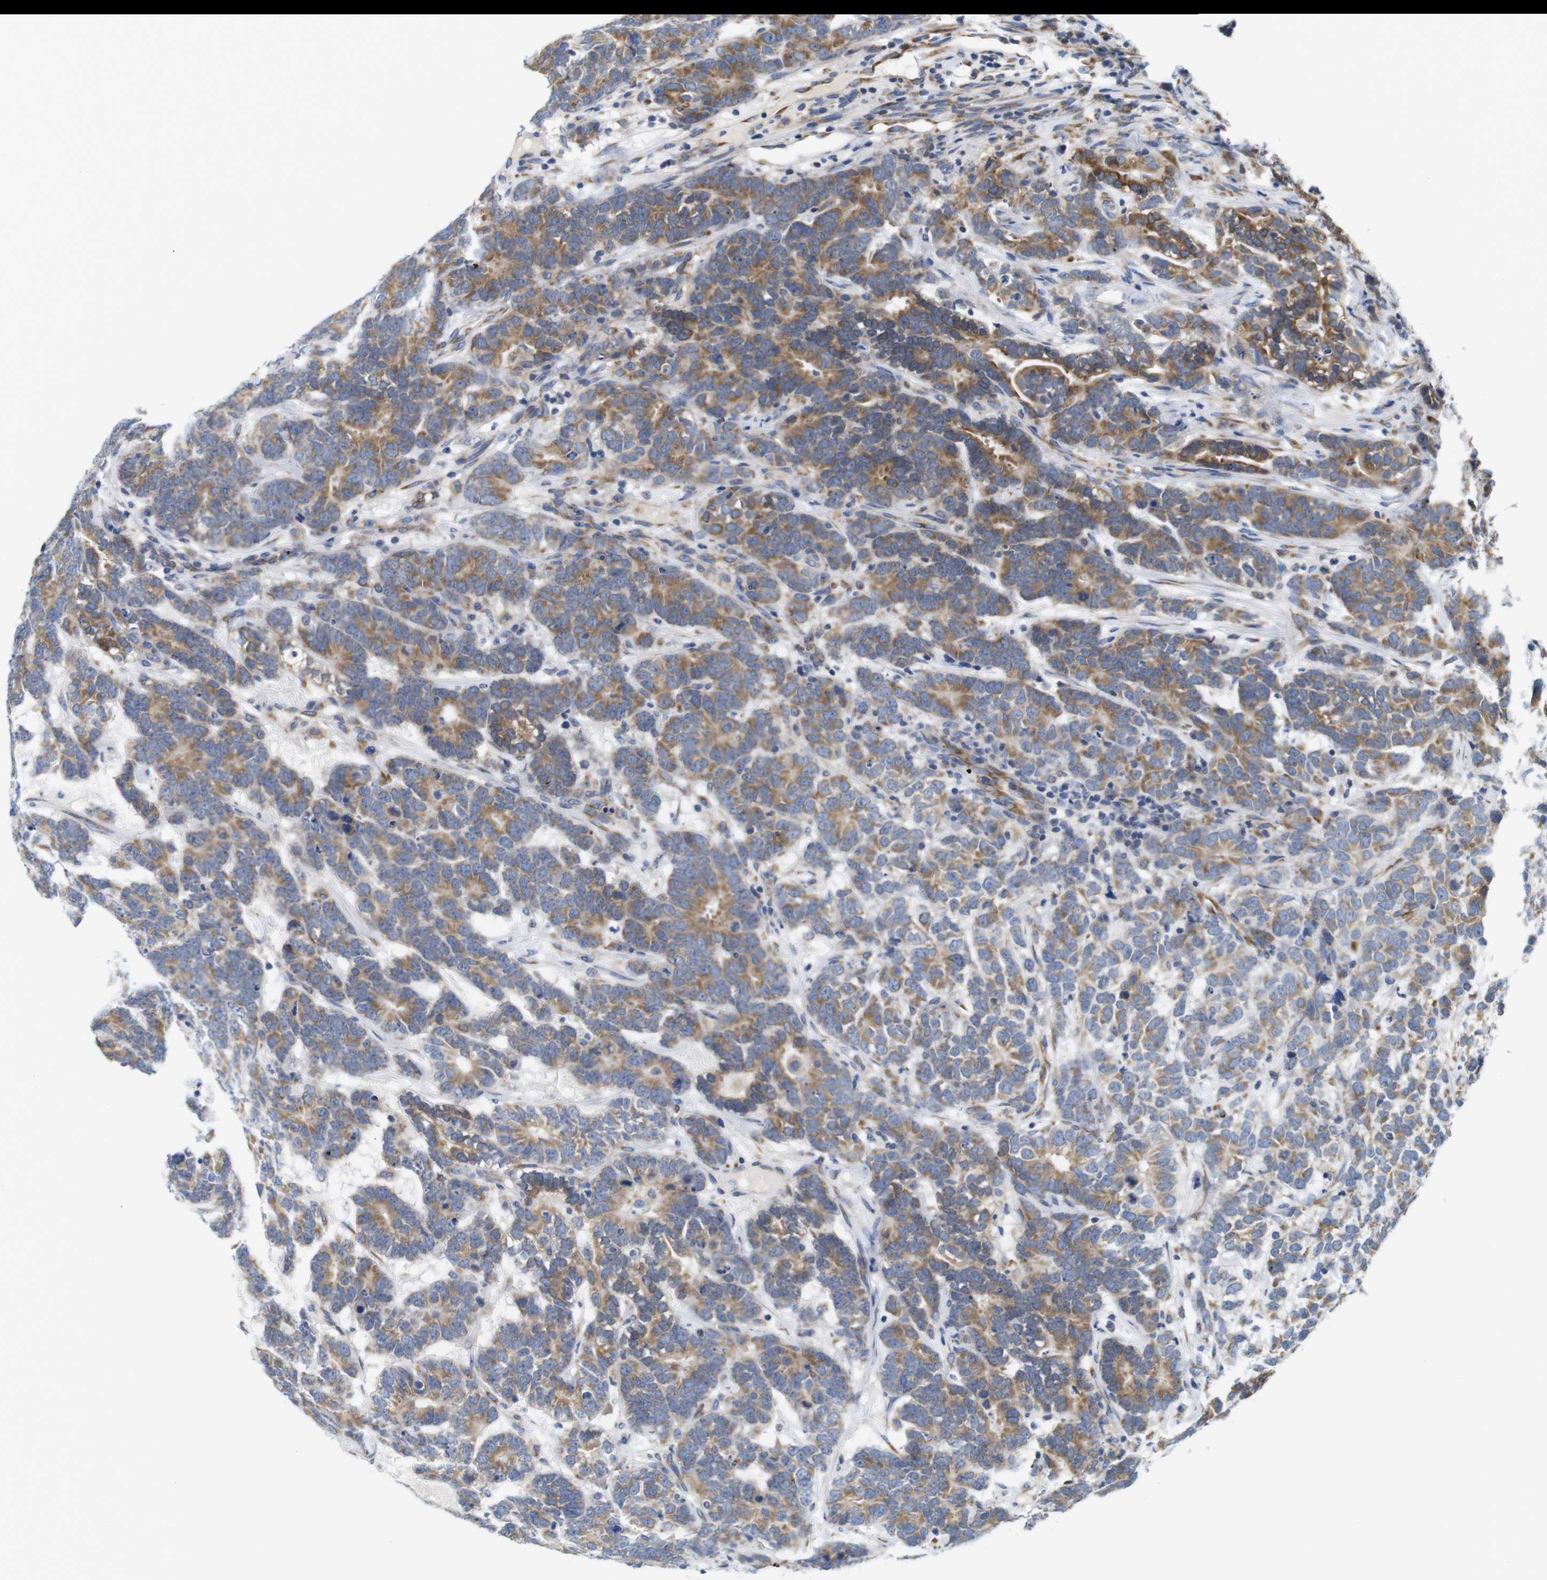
{"staining": {"intensity": "moderate", "quantity": ">75%", "location": "cytoplasmic/membranous"}, "tissue": "testis cancer", "cell_type": "Tumor cells", "image_type": "cancer", "snomed": [{"axis": "morphology", "description": "Carcinoma, Embryonal, NOS"}, {"axis": "topography", "description": "Testis"}], "caption": "High-power microscopy captured an IHC histopathology image of testis cancer (embryonal carcinoma), revealing moderate cytoplasmic/membranous staining in about >75% of tumor cells. The protein is stained brown, and the nuclei are stained in blue (DAB IHC with brightfield microscopy, high magnification).", "gene": "PCNX2", "patient": {"sex": "male", "age": 26}}